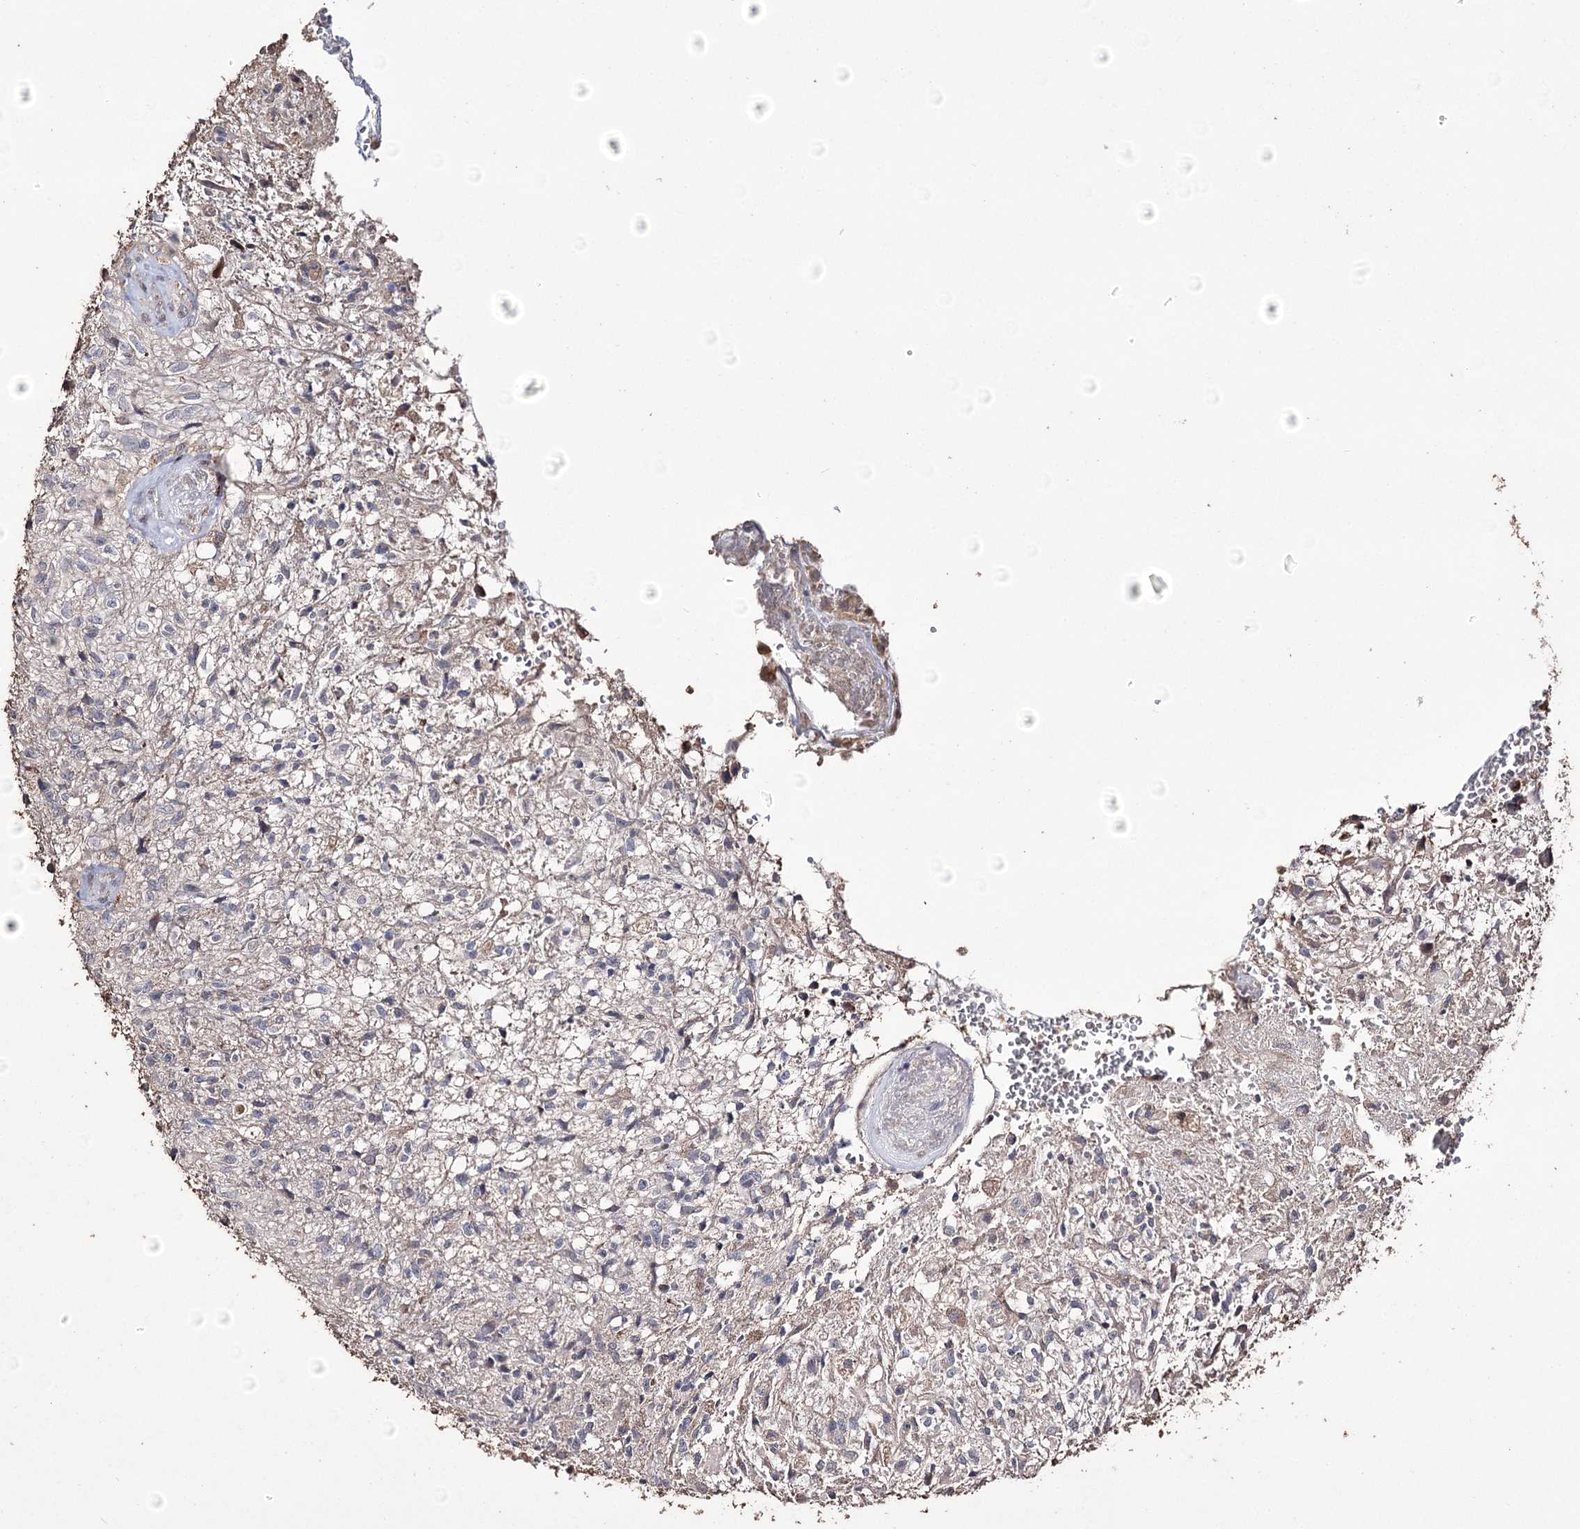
{"staining": {"intensity": "negative", "quantity": "none", "location": "none"}, "tissue": "glioma", "cell_type": "Tumor cells", "image_type": "cancer", "snomed": [{"axis": "morphology", "description": "Glioma, malignant, High grade"}, {"axis": "topography", "description": "Brain"}], "caption": "Glioma was stained to show a protein in brown. There is no significant expression in tumor cells.", "gene": "ZNF662", "patient": {"sex": "male", "age": 56}}